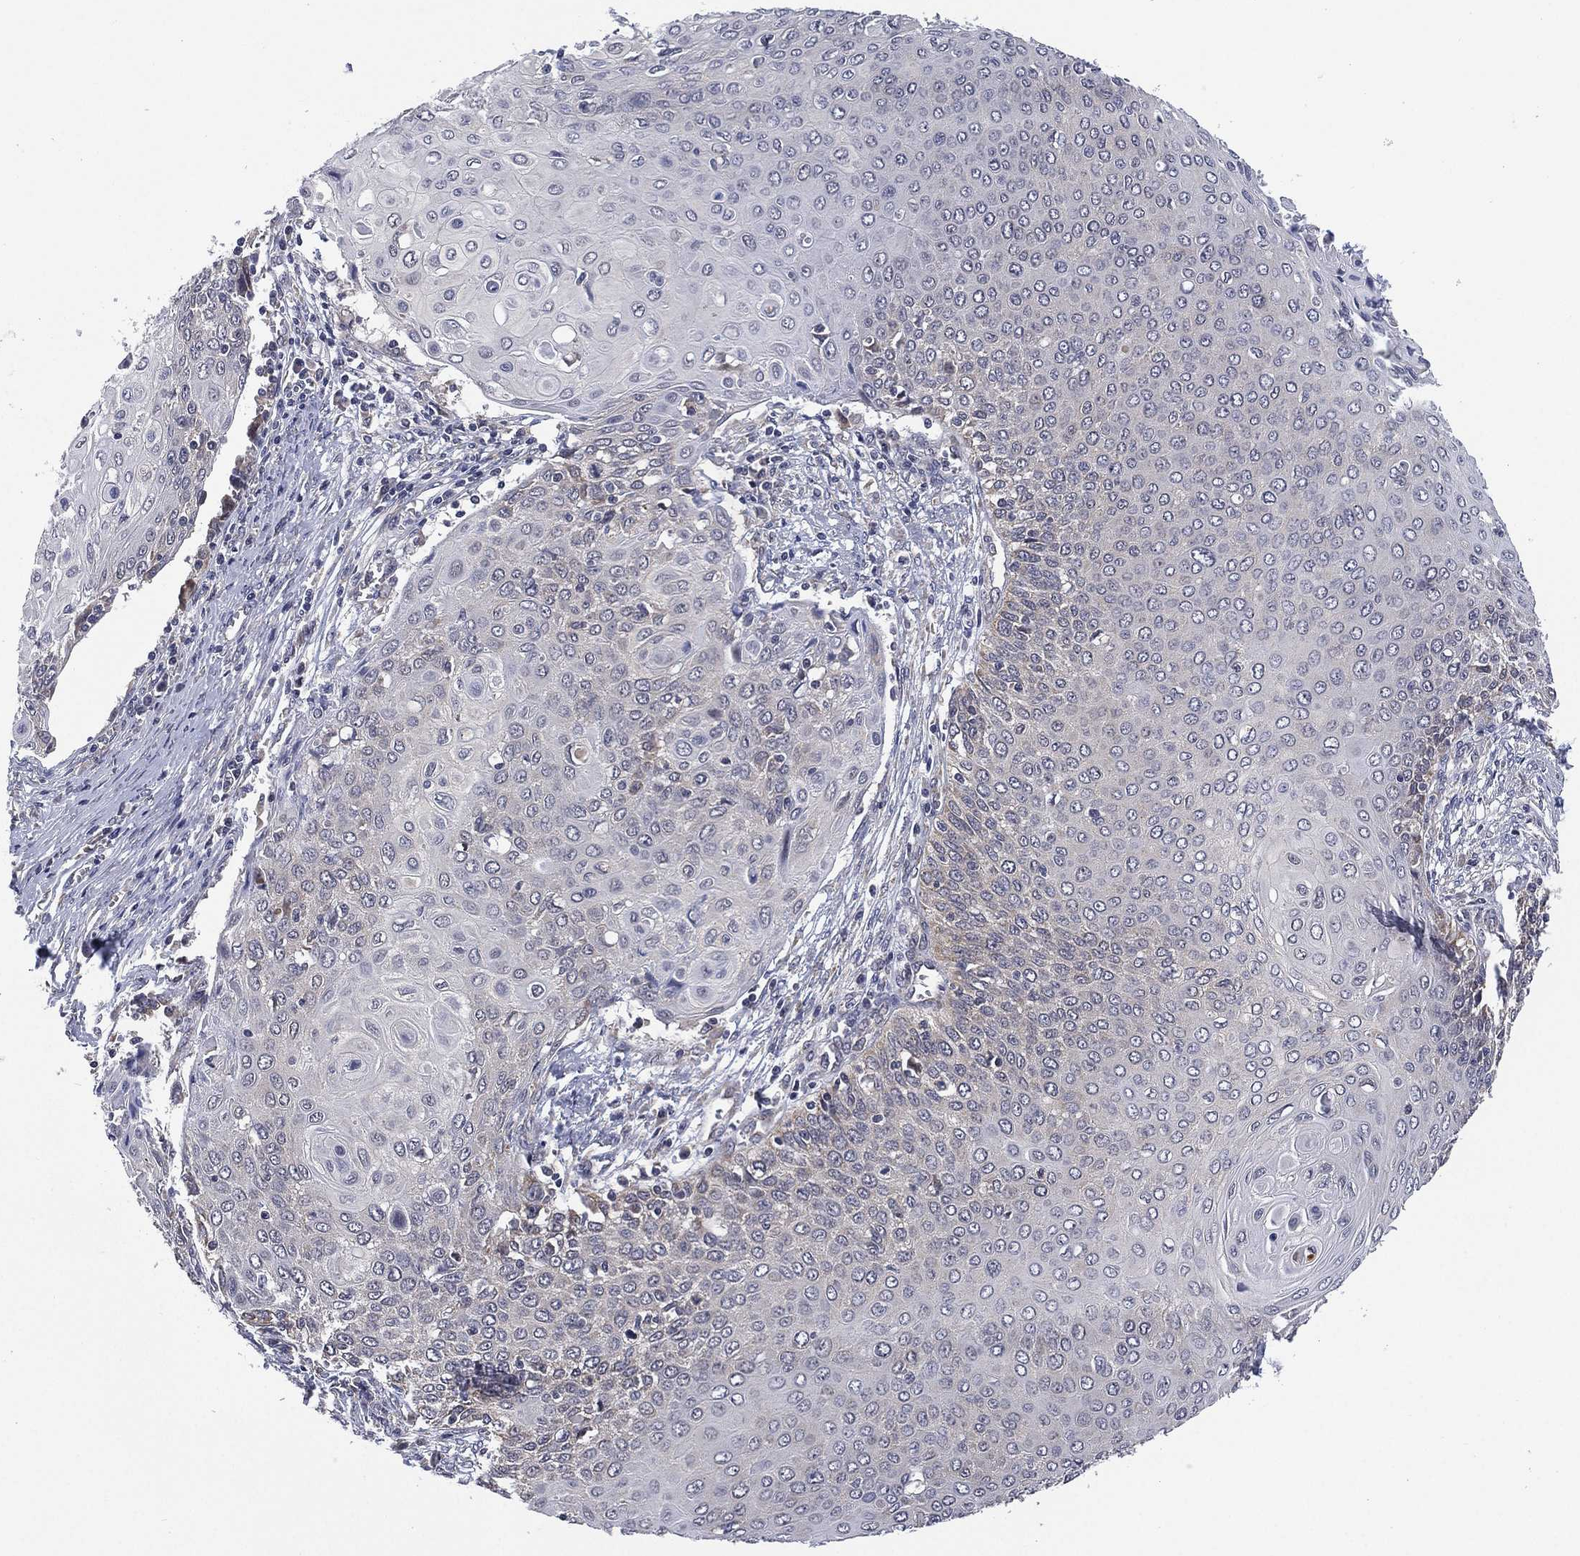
{"staining": {"intensity": "negative", "quantity": "none", "location": "none"}, "tissue": "cervical cancer", "cell_type": "Tumor cells", "image_type": "cancer", "snomed": [{"axis": "morphology", "description": "Squamous cell carcinoma, NOS"}, {"axis": "topography", "description": "Cervix"}], "caption": "Histopathology image shows no protein staining in tumor cells of cervical cancer (squamous cell carcinoma) tissue.", "gene": "SELENOO", "patient": {"sex": "female", "age": 39}}